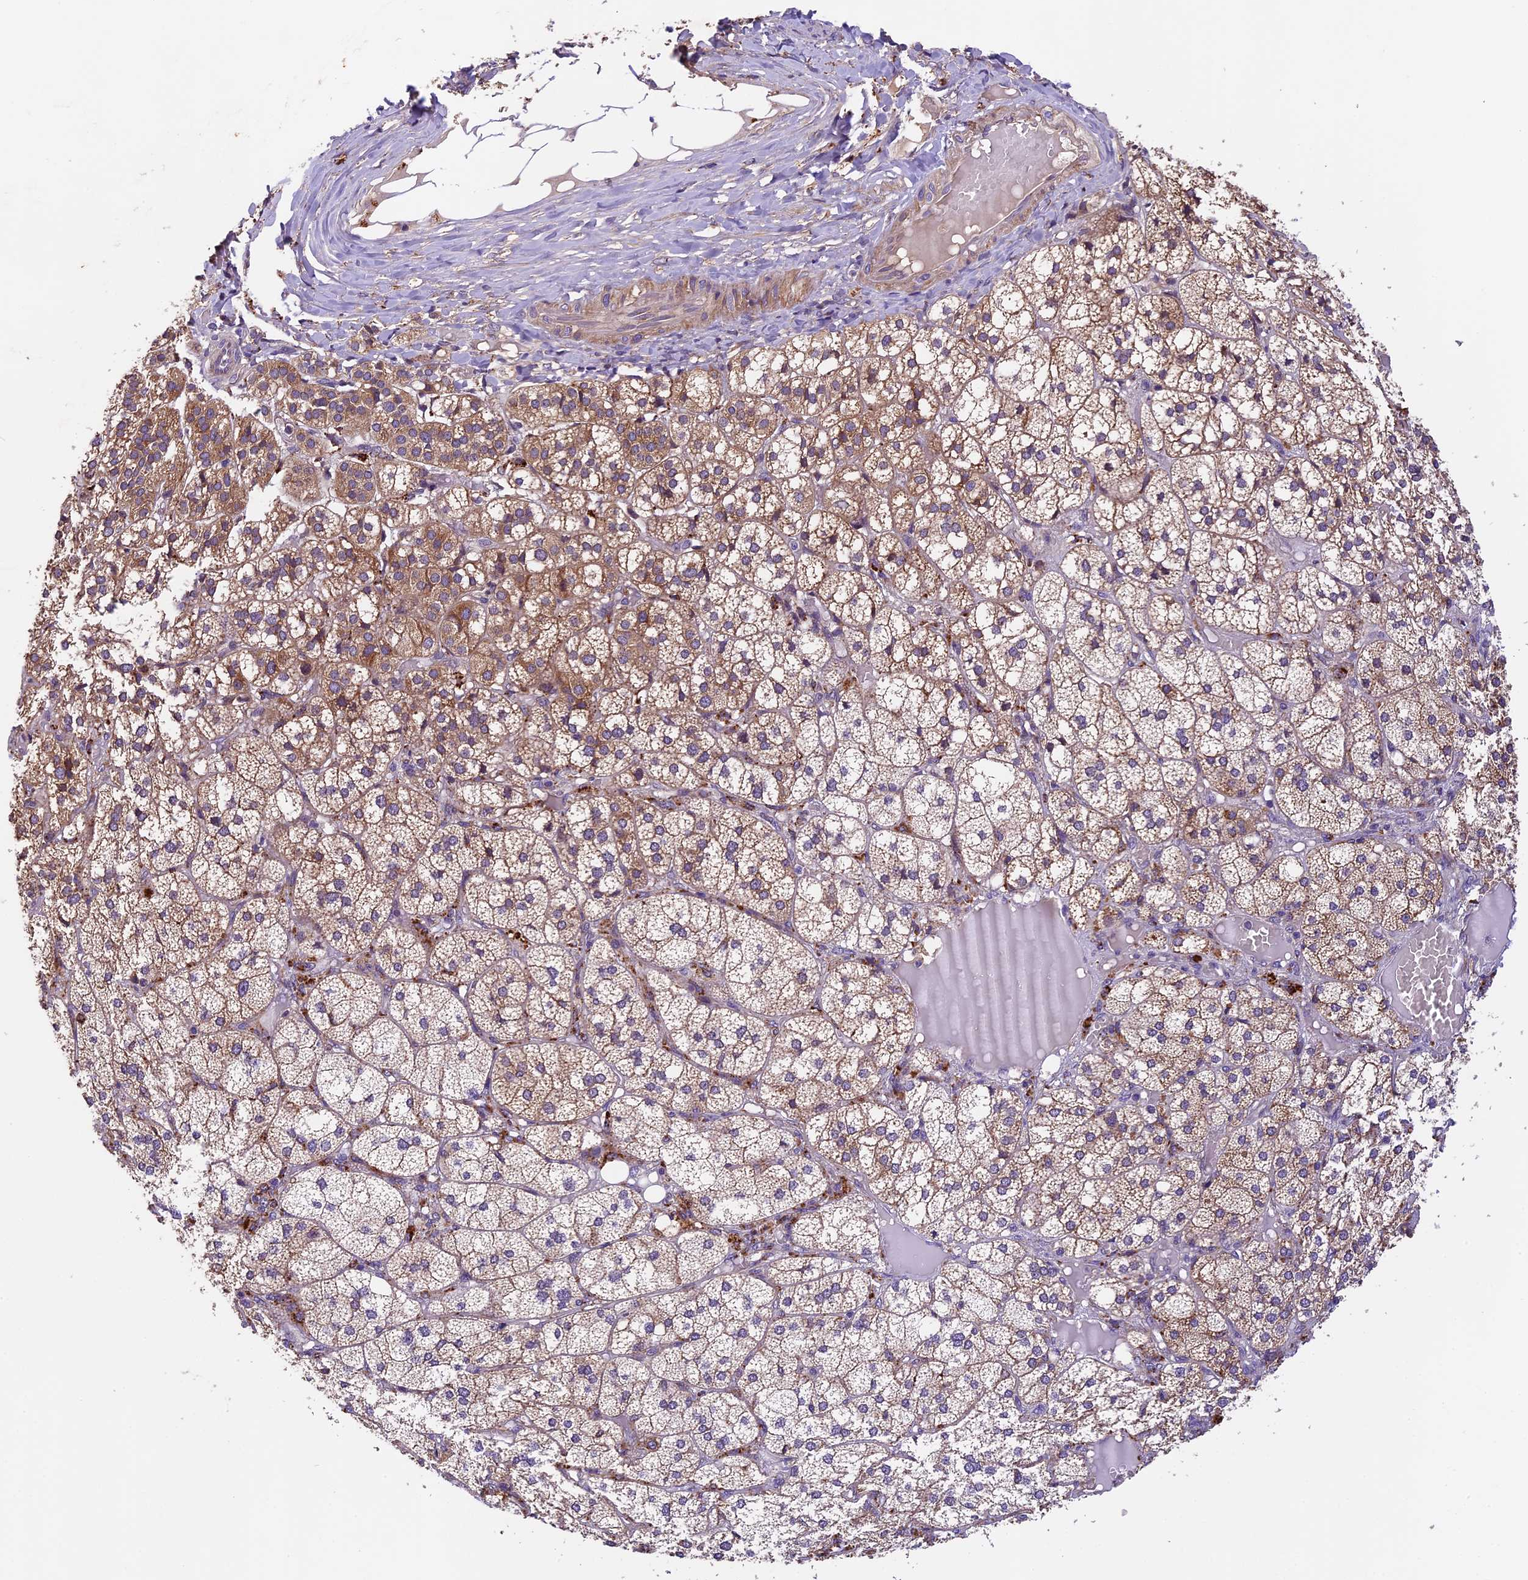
{"staining": {"intensity": "moderate", "quantity": ">75%", "location": "cytoplasmic/membranous"}, "tissue": "adrenal gland", "cell_type": "Glandular cells", "image_type": "normal", "snomed": [{"axis": "morphology", "description": "Normal tissue, NOS"}, {"axis": "topography", "description": "Adrenal gland"}], "caption": "Moderate cytoplasmic/membranous protein expression is seen in about >75% of glandular cells in adrenal gland.", "gene": "COPE", "patient": {"sex": "female", "age": 61}}